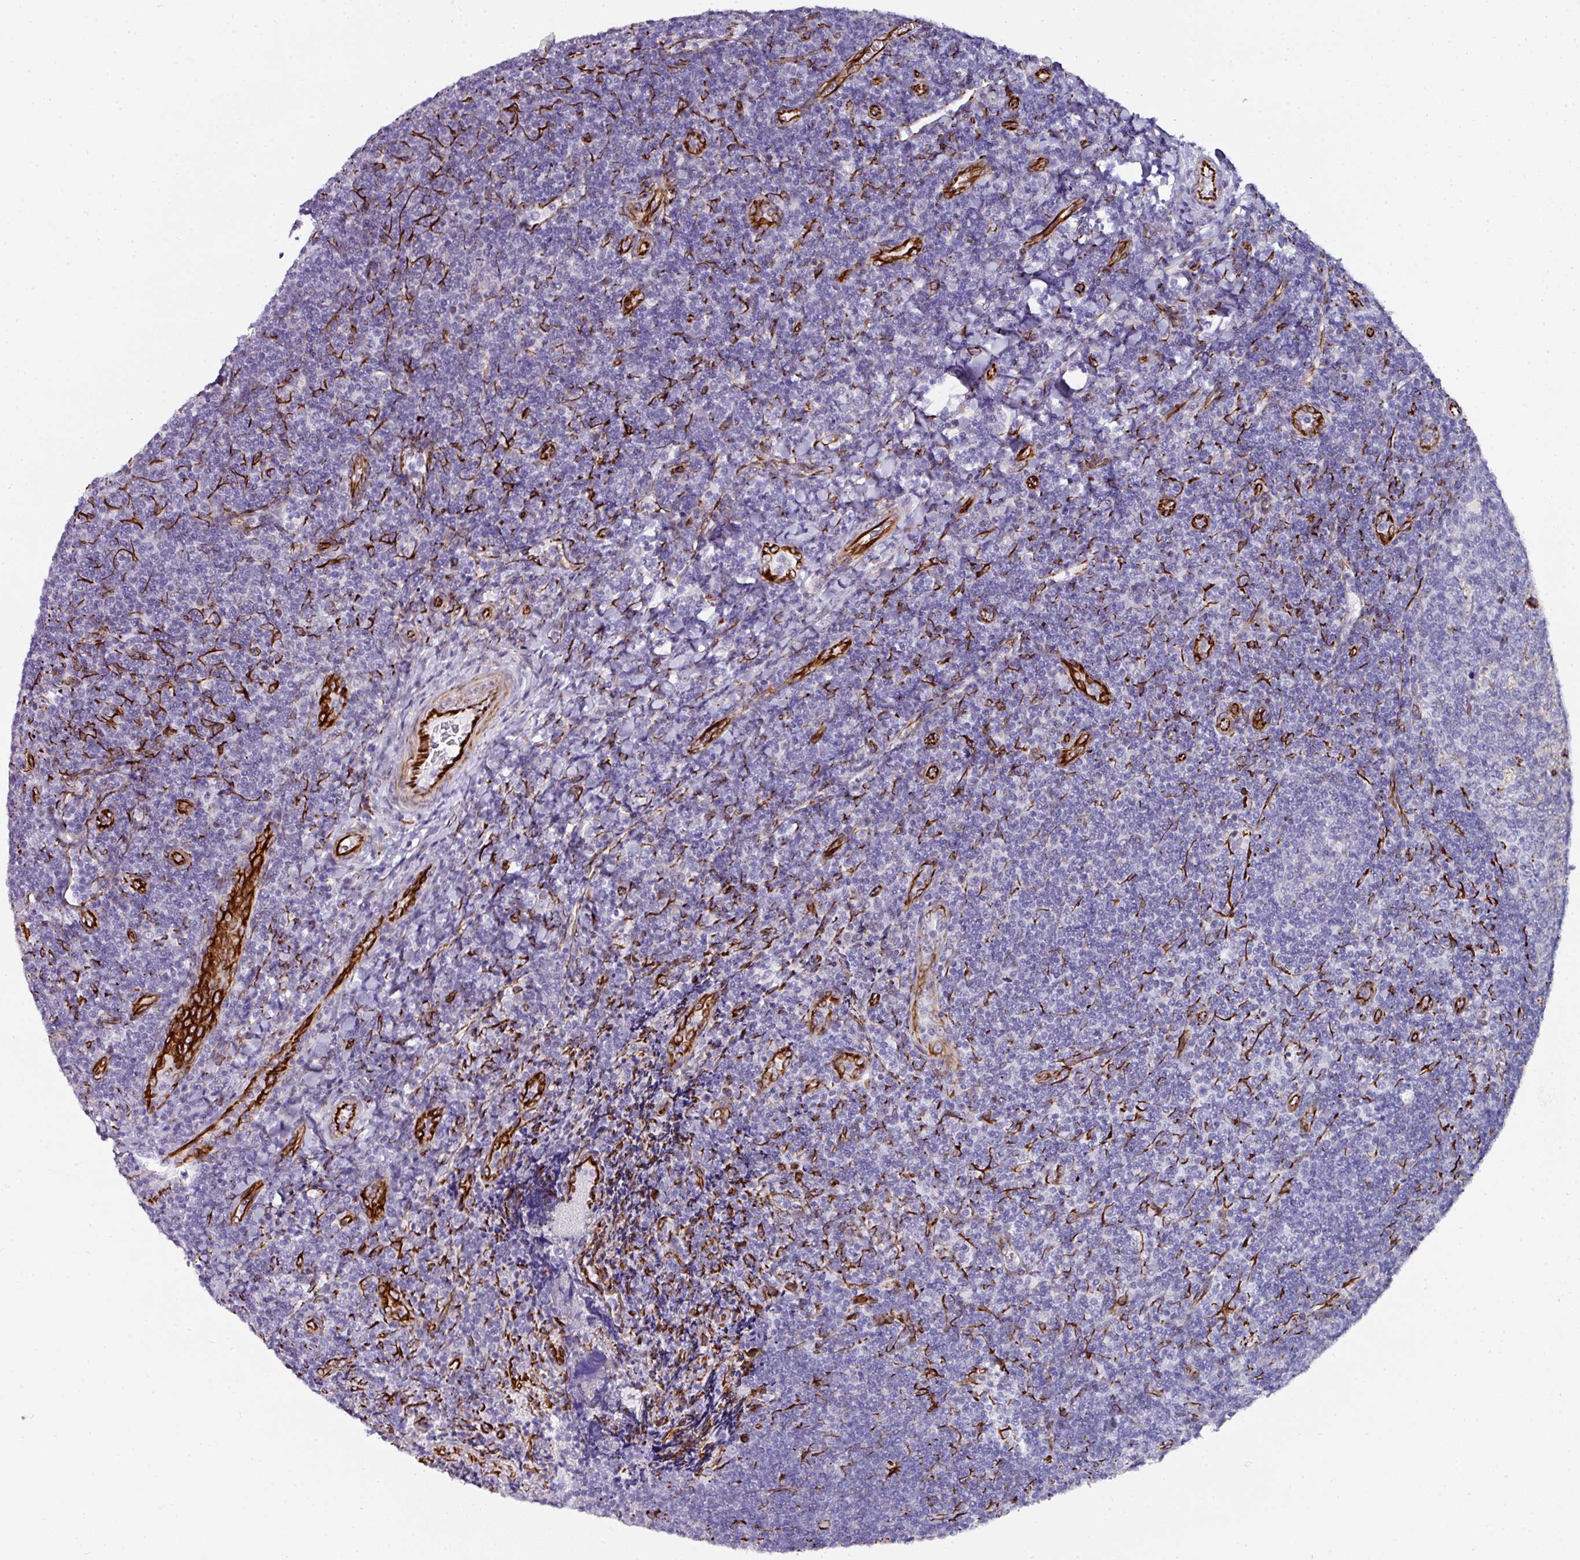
{"staining": {"intensity": "moderate", "quantity": "<25%", "location": "cytoplasmic/membranous"}, "tissue": "tonsil", "cell_type": "Germinal center cells", "image_type": "normal", "snomed": [{"axis": "morphology", "description": "Normal tissue, NOS"}, {"axis": "topography", "description": "Tonsil"}], "caption": "Normal tonsil displays moderate cytoplasmic/membranous expression in approximately <25% of germinal center cells, visualized by immunohistochemistry.", "gene": "TMPRSS9", "patient": {"sex": "male", "age": 17}}